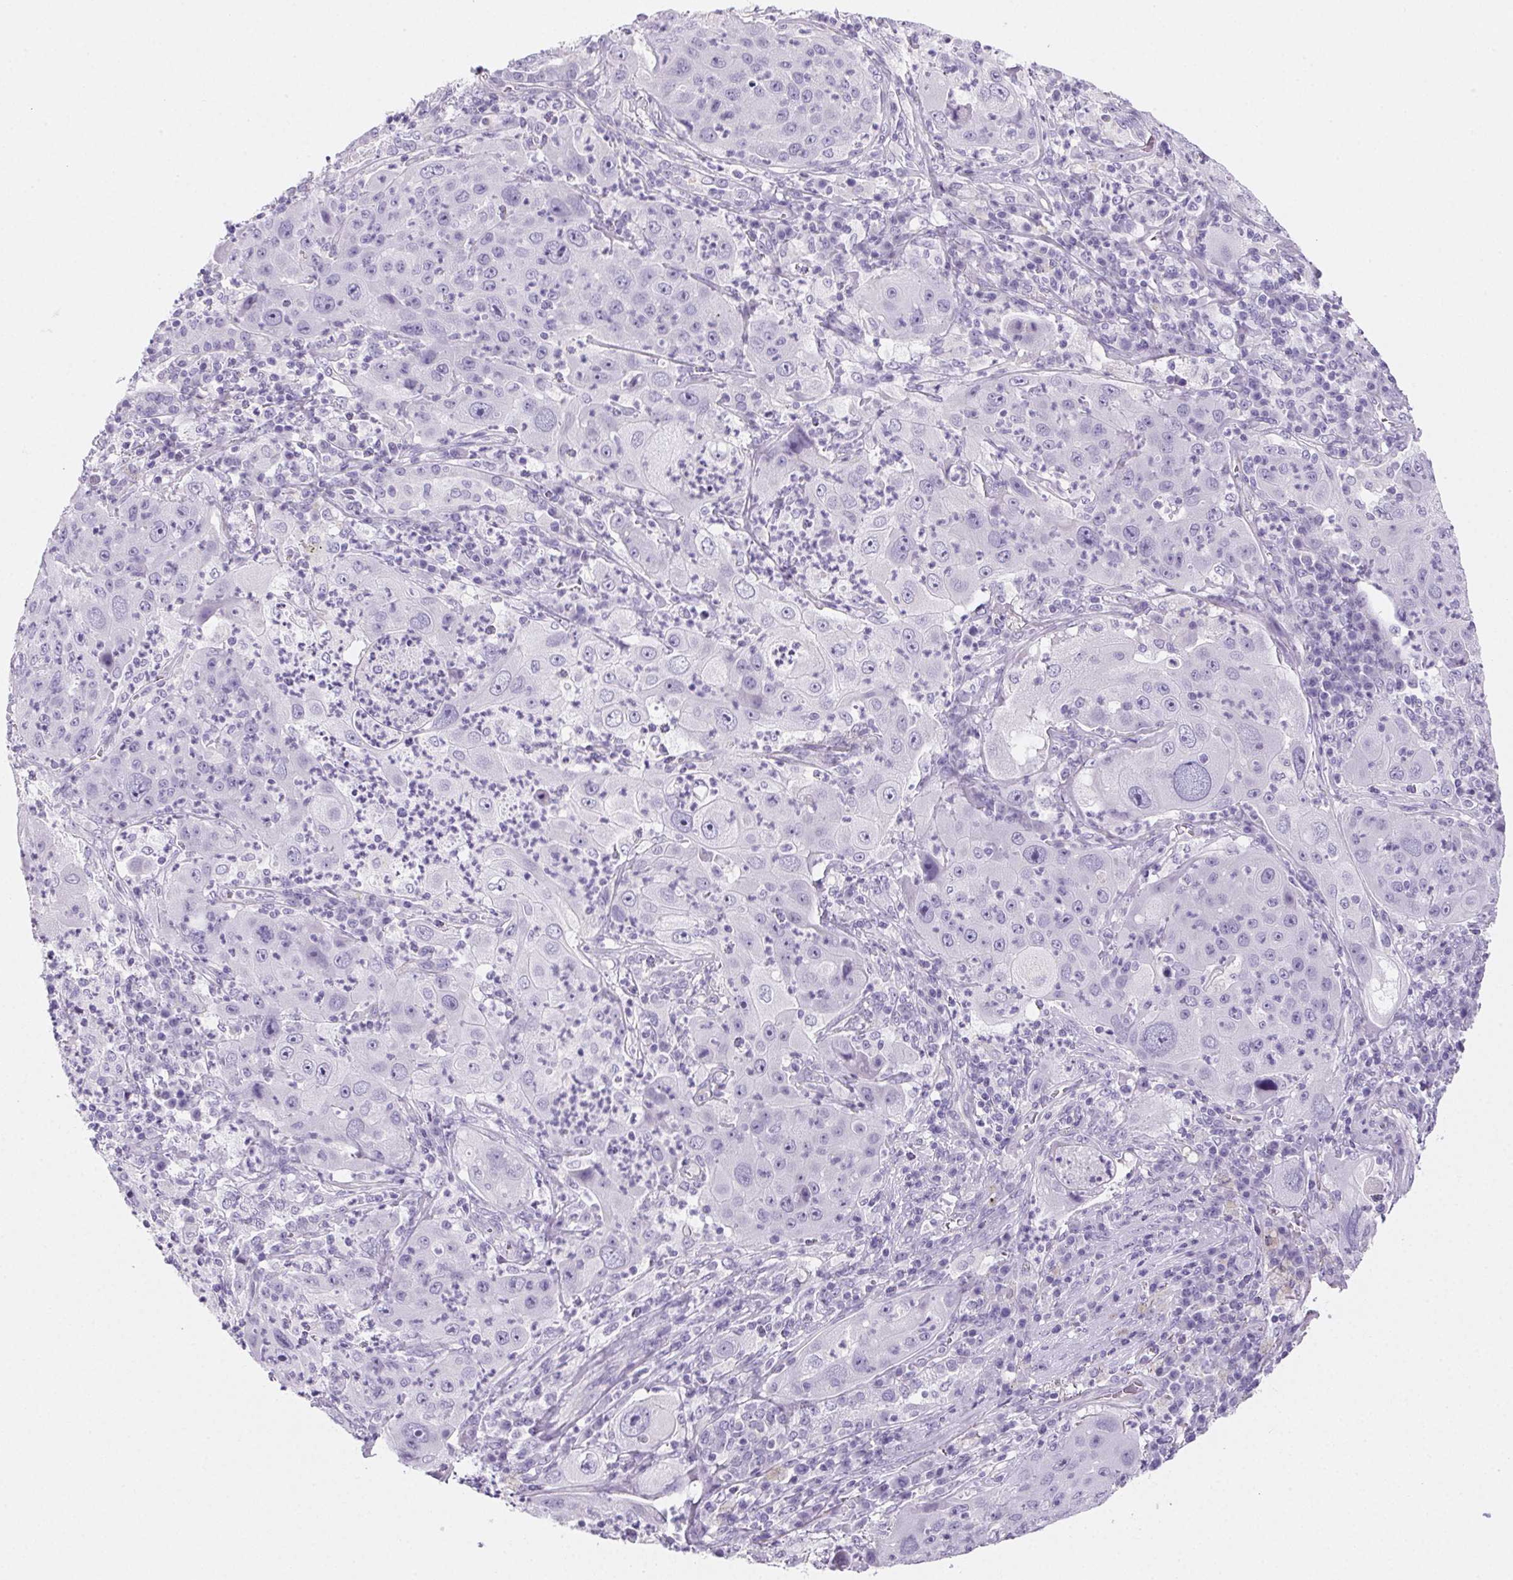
{"staining": {"intensity": "negative", "quantity": "none", "location": "none"}, "tissue": "lung cancer", "cell_type": "Tumor cells", "image_type": "cancer", "snomed": [{"axis": "morphology", "description": "Squamous cell carcinoma, NOS"}, {"axis": "topography", "description": "Lung"}], "caption": "A photomicrograph of human lung cancer is negative for staining in tumor cells.", "gene": "PRSS3", "patient": {"sex": "female", "age": 59}}